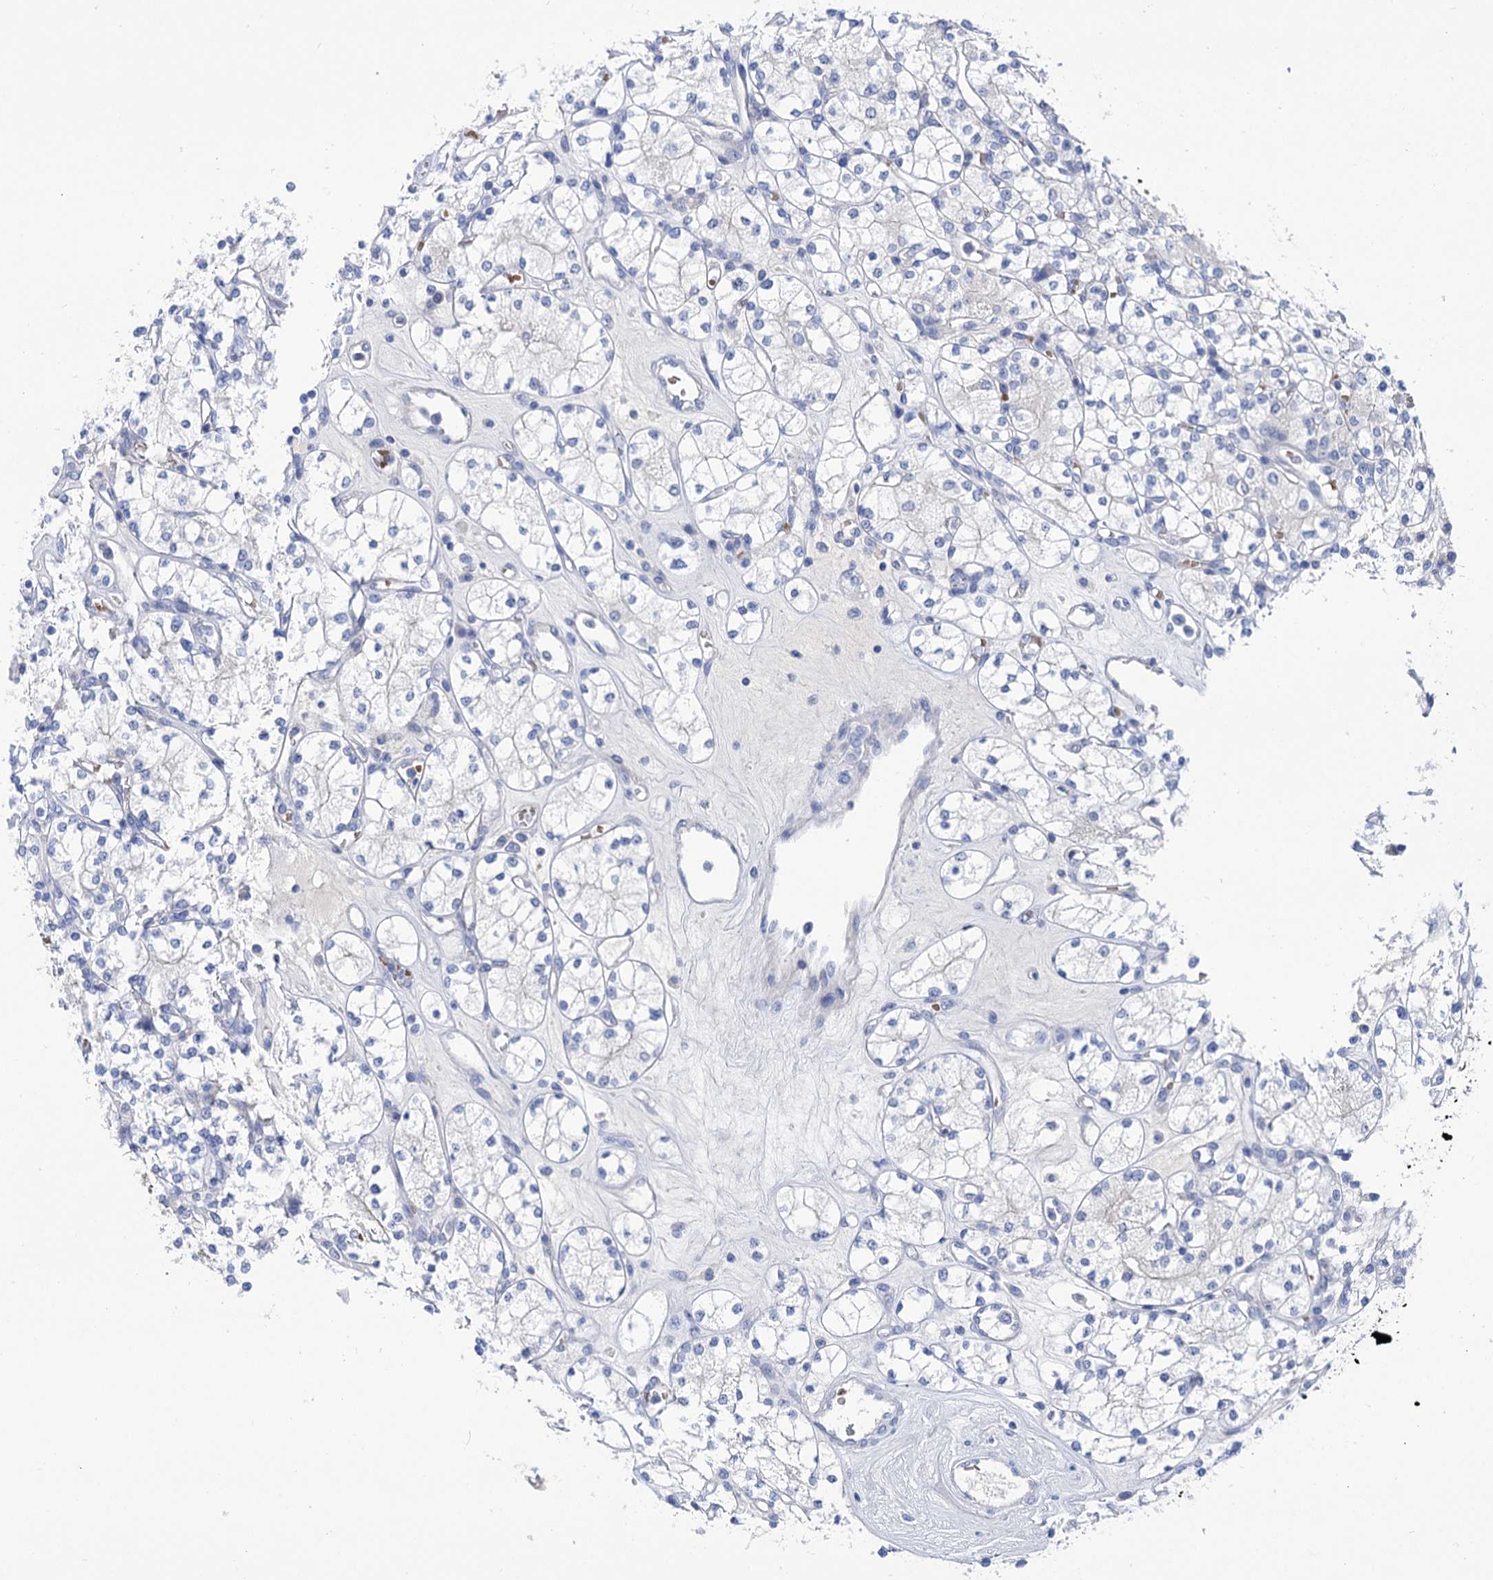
{"staining": {"intensity": "negative", "quantity": "none", "location": "none"}, "tissue": "renal cancer", "cell_type": "Tumor cells", "image_type": "cancer", "snomed": [{"axis": "morphology", "description": "Adenocarcinoma, NOS"}, {"axis": "topography", "description": "Kidney"}], "caption": "IHC of human adenocarcinoma (renal) reveals no expression in tumor cells. Brightfield microscopy of IHC stained with DAB (3,3'-diaminobenzidine) (brown) and hematoxylin (blue), captured at high magnification.", "gene": "YARS2", "patient": {"sex": "male", "age": 77}}